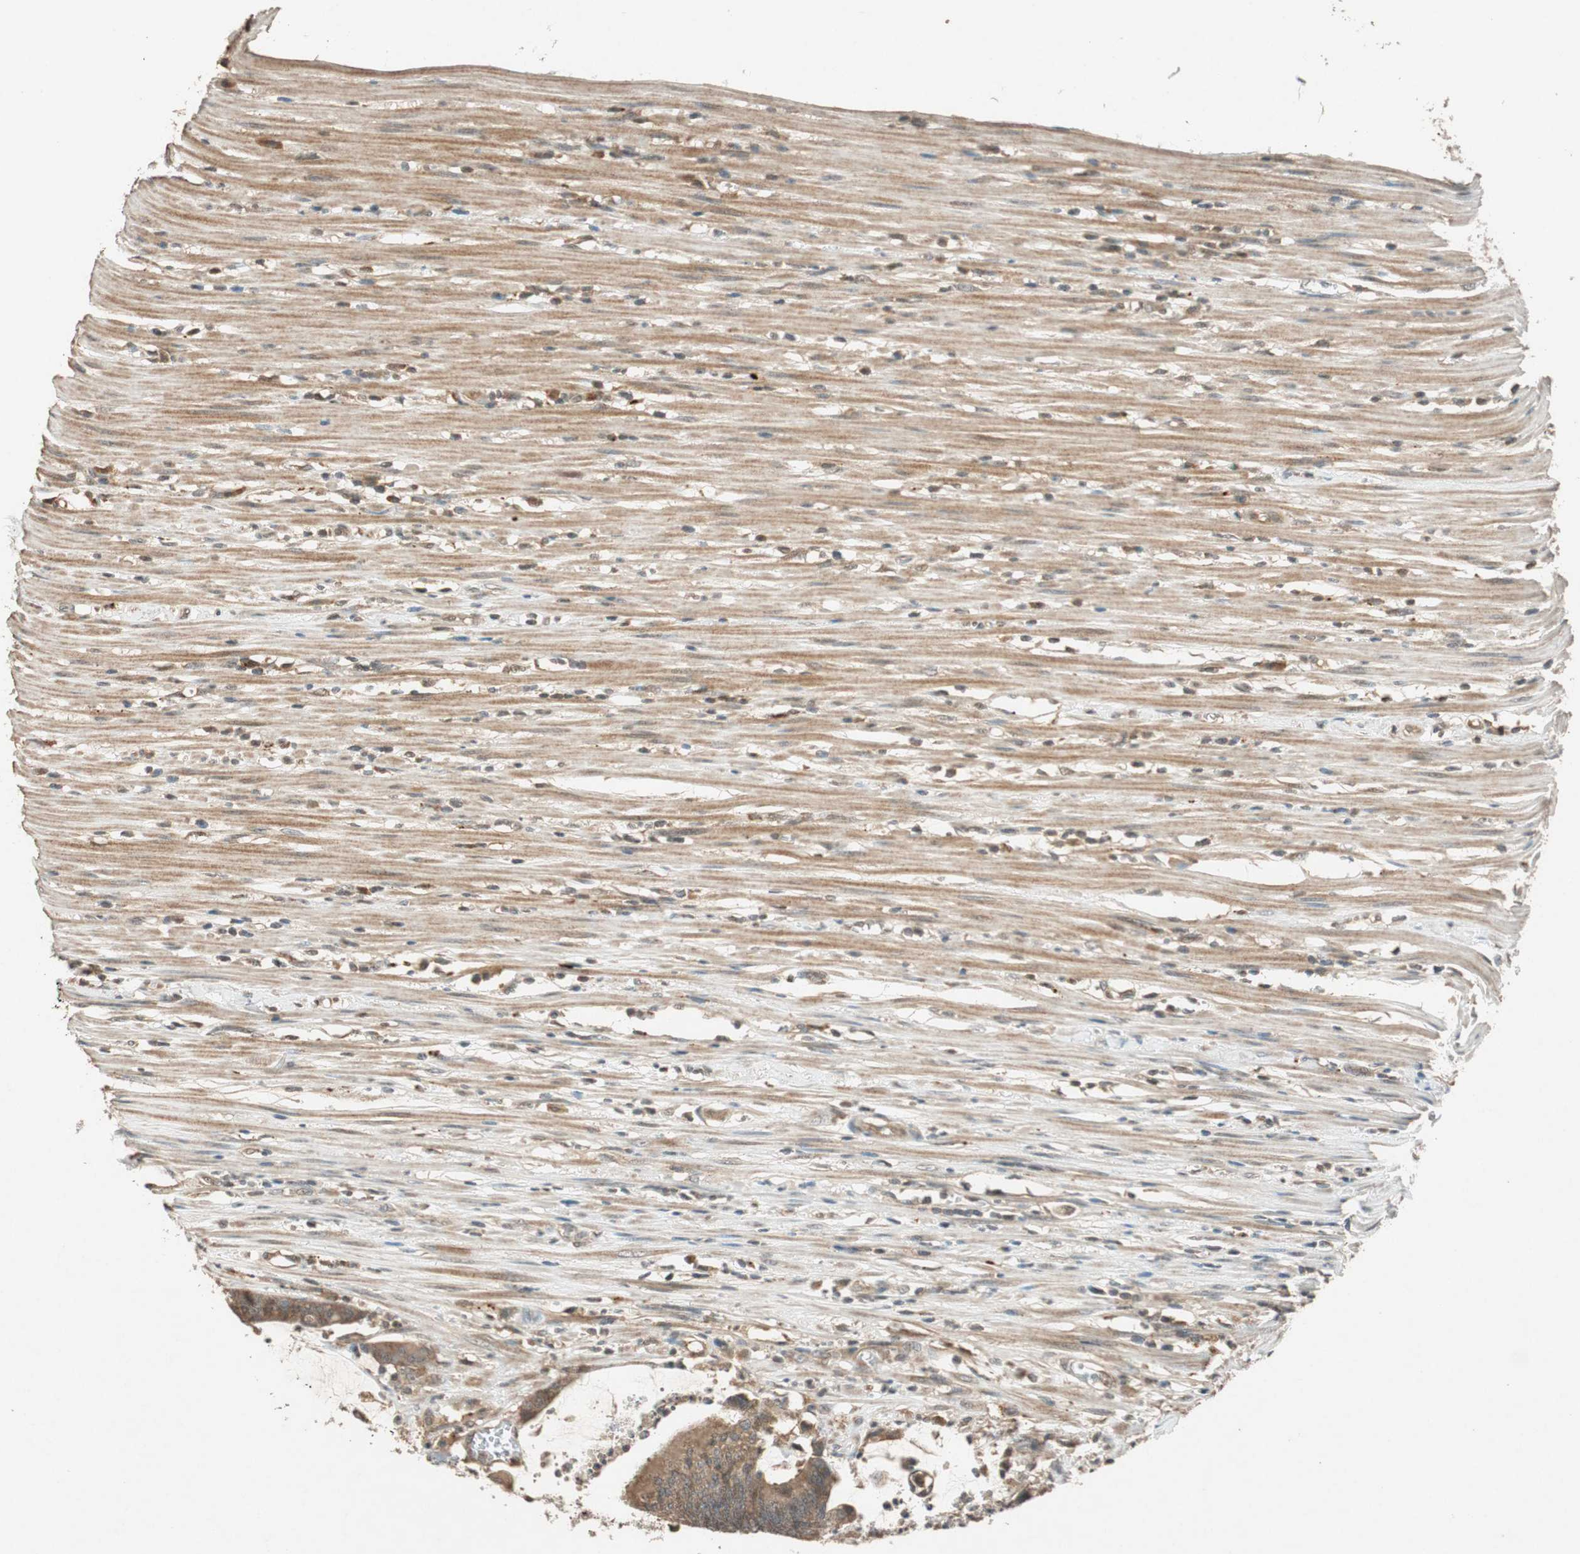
{"staining": {"intensity": "moderate", "quantity": ">75%", "location": "cytoplasmic/membranous"}, "tissue": "colorectal cancer", "cell_type": "Tumor cells", "image_type": "cancer", "snomed": [{"axis": "morphology", "description": "Adenocarcinoma, NOS"}, {"axis": "topography", "description": "Rectum"}], "caption": "The immunohistochemical stain shows moderate cytoplasmic/membranous positivity in tumor cells of colorectal cancer tissue. The staining was performed using DAB to visualize the protein expression in brown, while the nuclei were stained in blue with hematoxylin (Magnification: 20x).", "gene": "GLB1", "patient": {"sex": "female", "age": 66}}